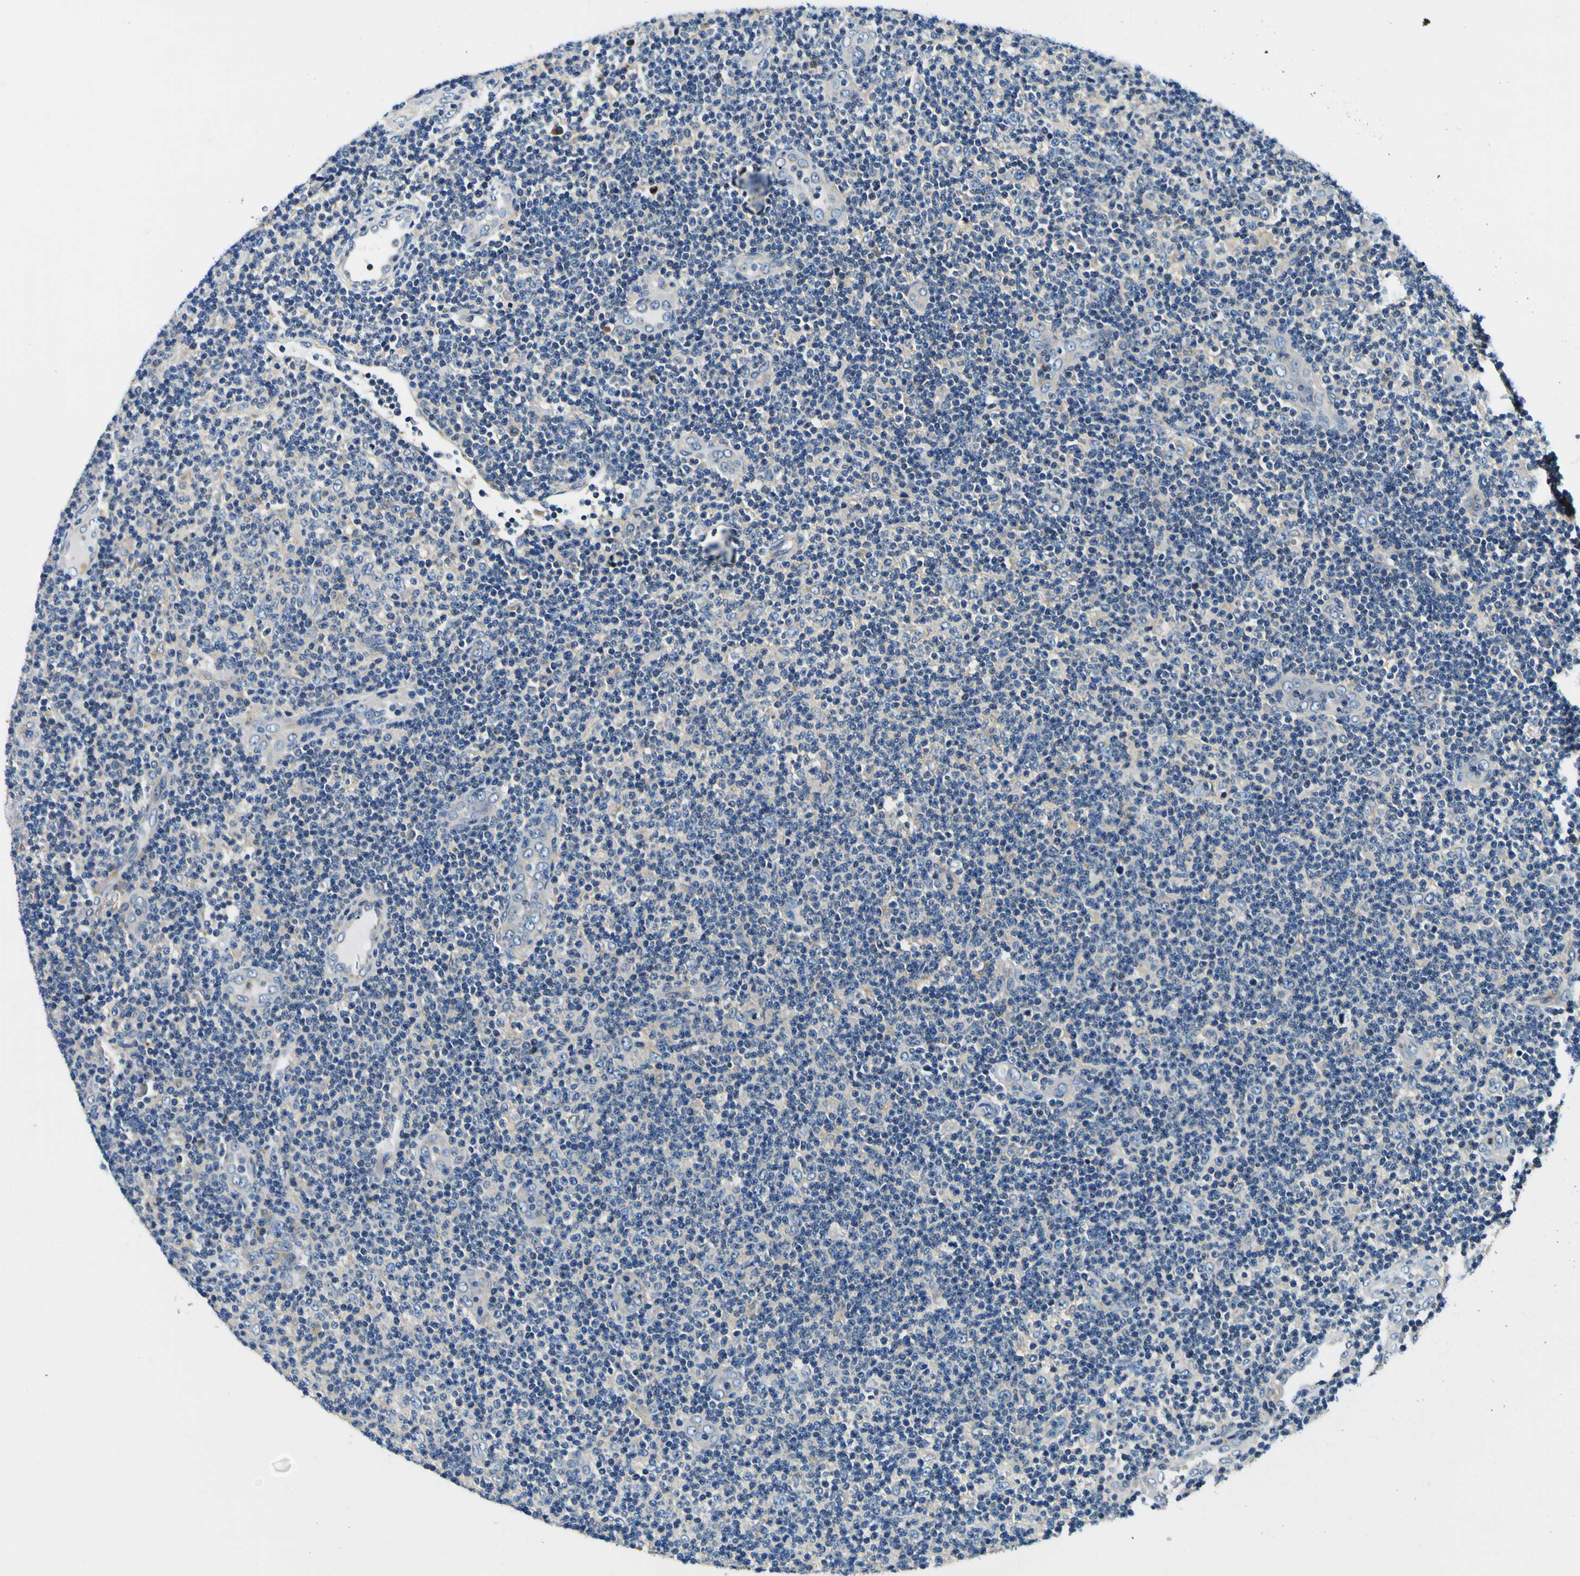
{"staining": {"intensity": "negative", "quantity": "none", "location": "none"}, "tissue": "lymphoma", "cell_type": "Tumor cells", "image_type": "cancer", "snomed": [{"axis": "morphology", "description": "Malignant lymphoma, non-Hodgkin's type, Low grade"}, {"axis": "topography", "description": "Lymph node"}], "caption": "Low-grade malignant lymphoma, non-Hodgkin's type stained for a protein using immunohistochemistry displays no staining tumor cells.", "gene": "CLSTN1", "patient": {"sex": "male", "age": 83}}